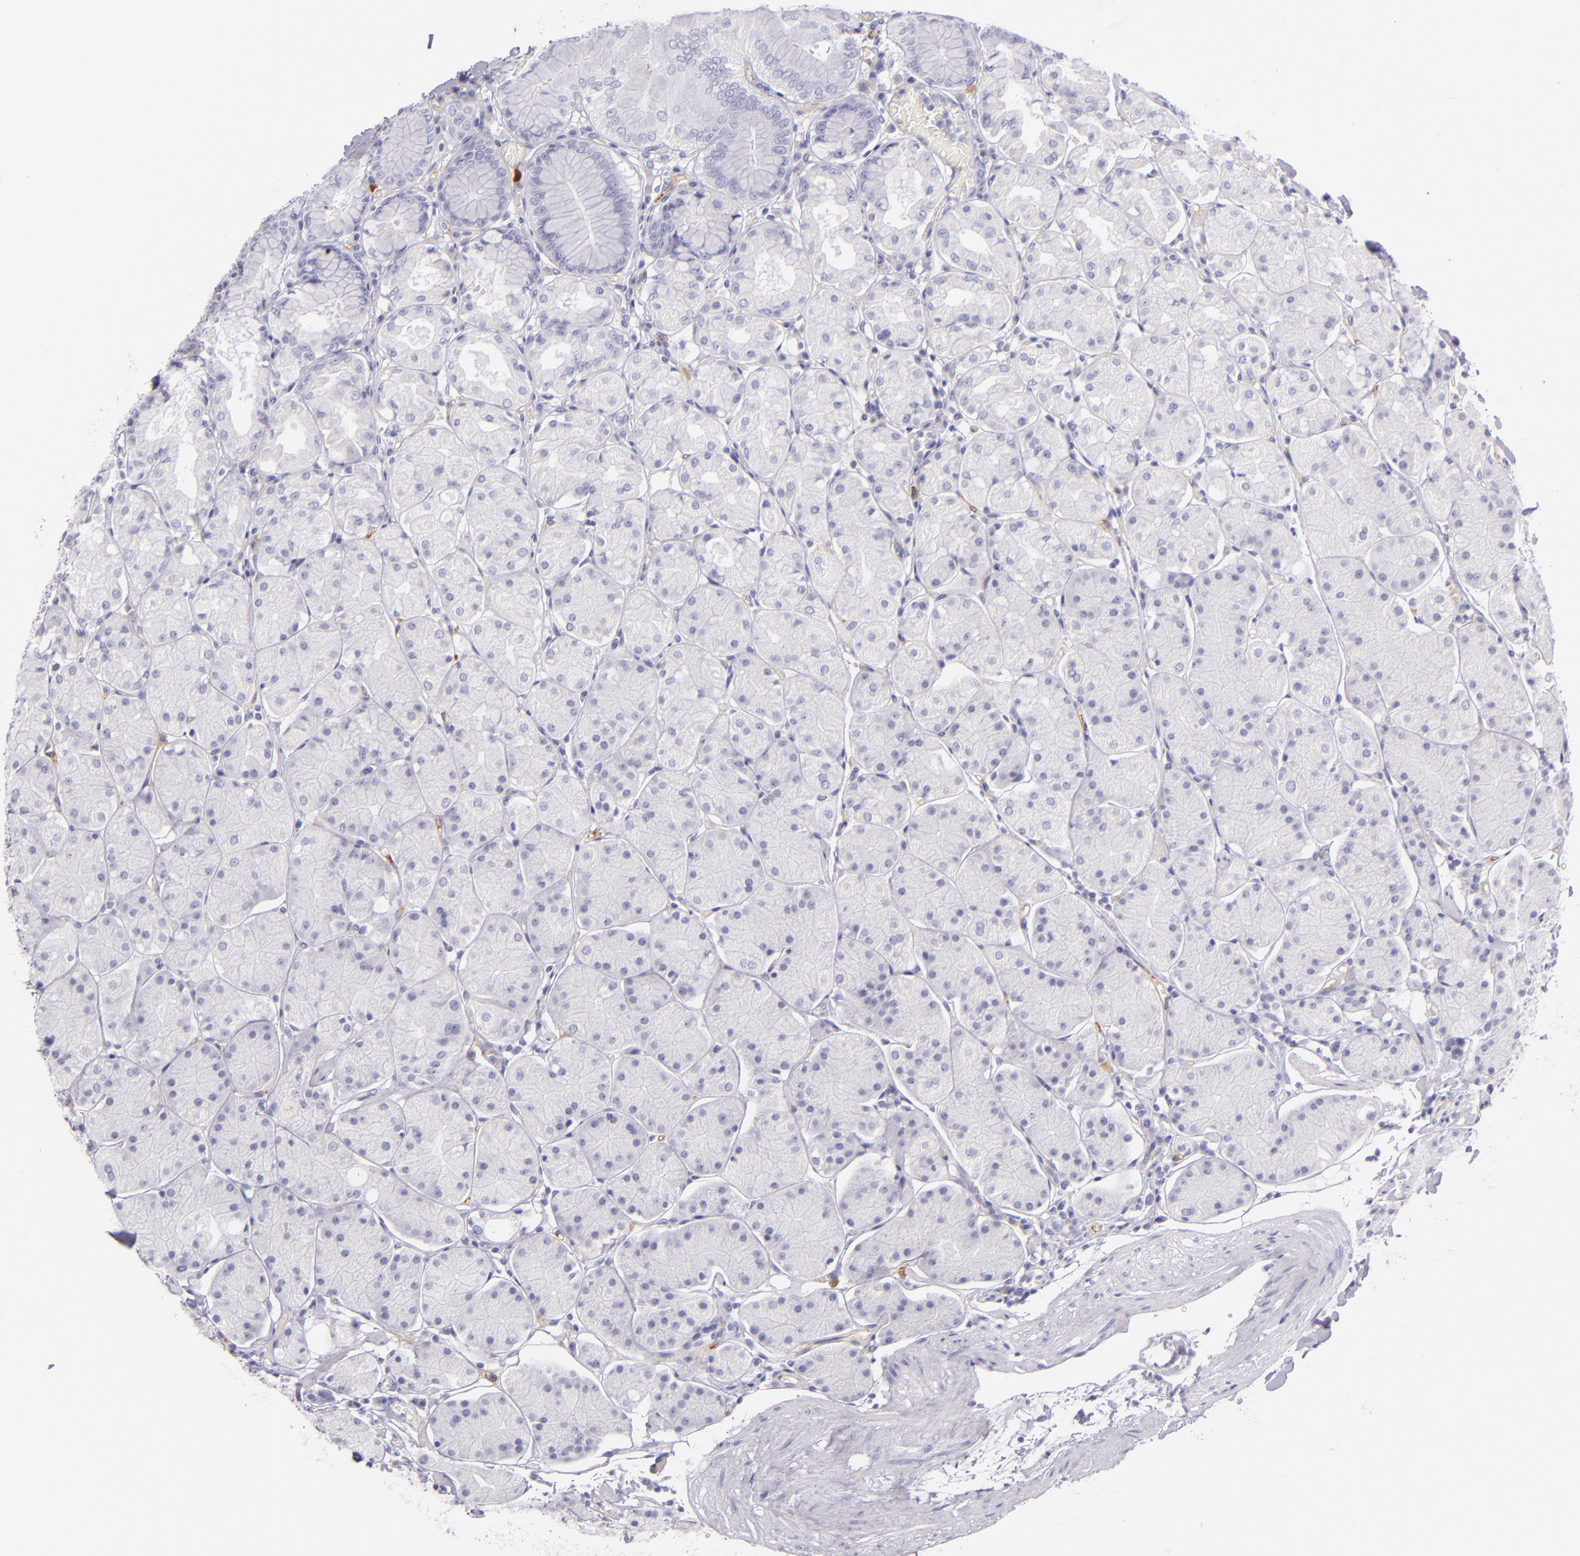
{"staining": {"intensity": "negative", "quantity": "none", "location": "none"}, "tissue": "stomach", "cell_type": "Glandular cells", "image_type": "normal", "snomed": [{"axis": "morphology", "description": "Normal tissue, NOS"}, {"axis": "topography", "description": "Stomach, upper"}, {"axis": "topography", "description": "Stomach"}], "caption": "This is an immunohistochemistry (IHC) photomicrograph of normal stomach. There is no positivity in glandular cells.", "gene": "ICAM1", "patient": {"sex": "male", "age": 76}}